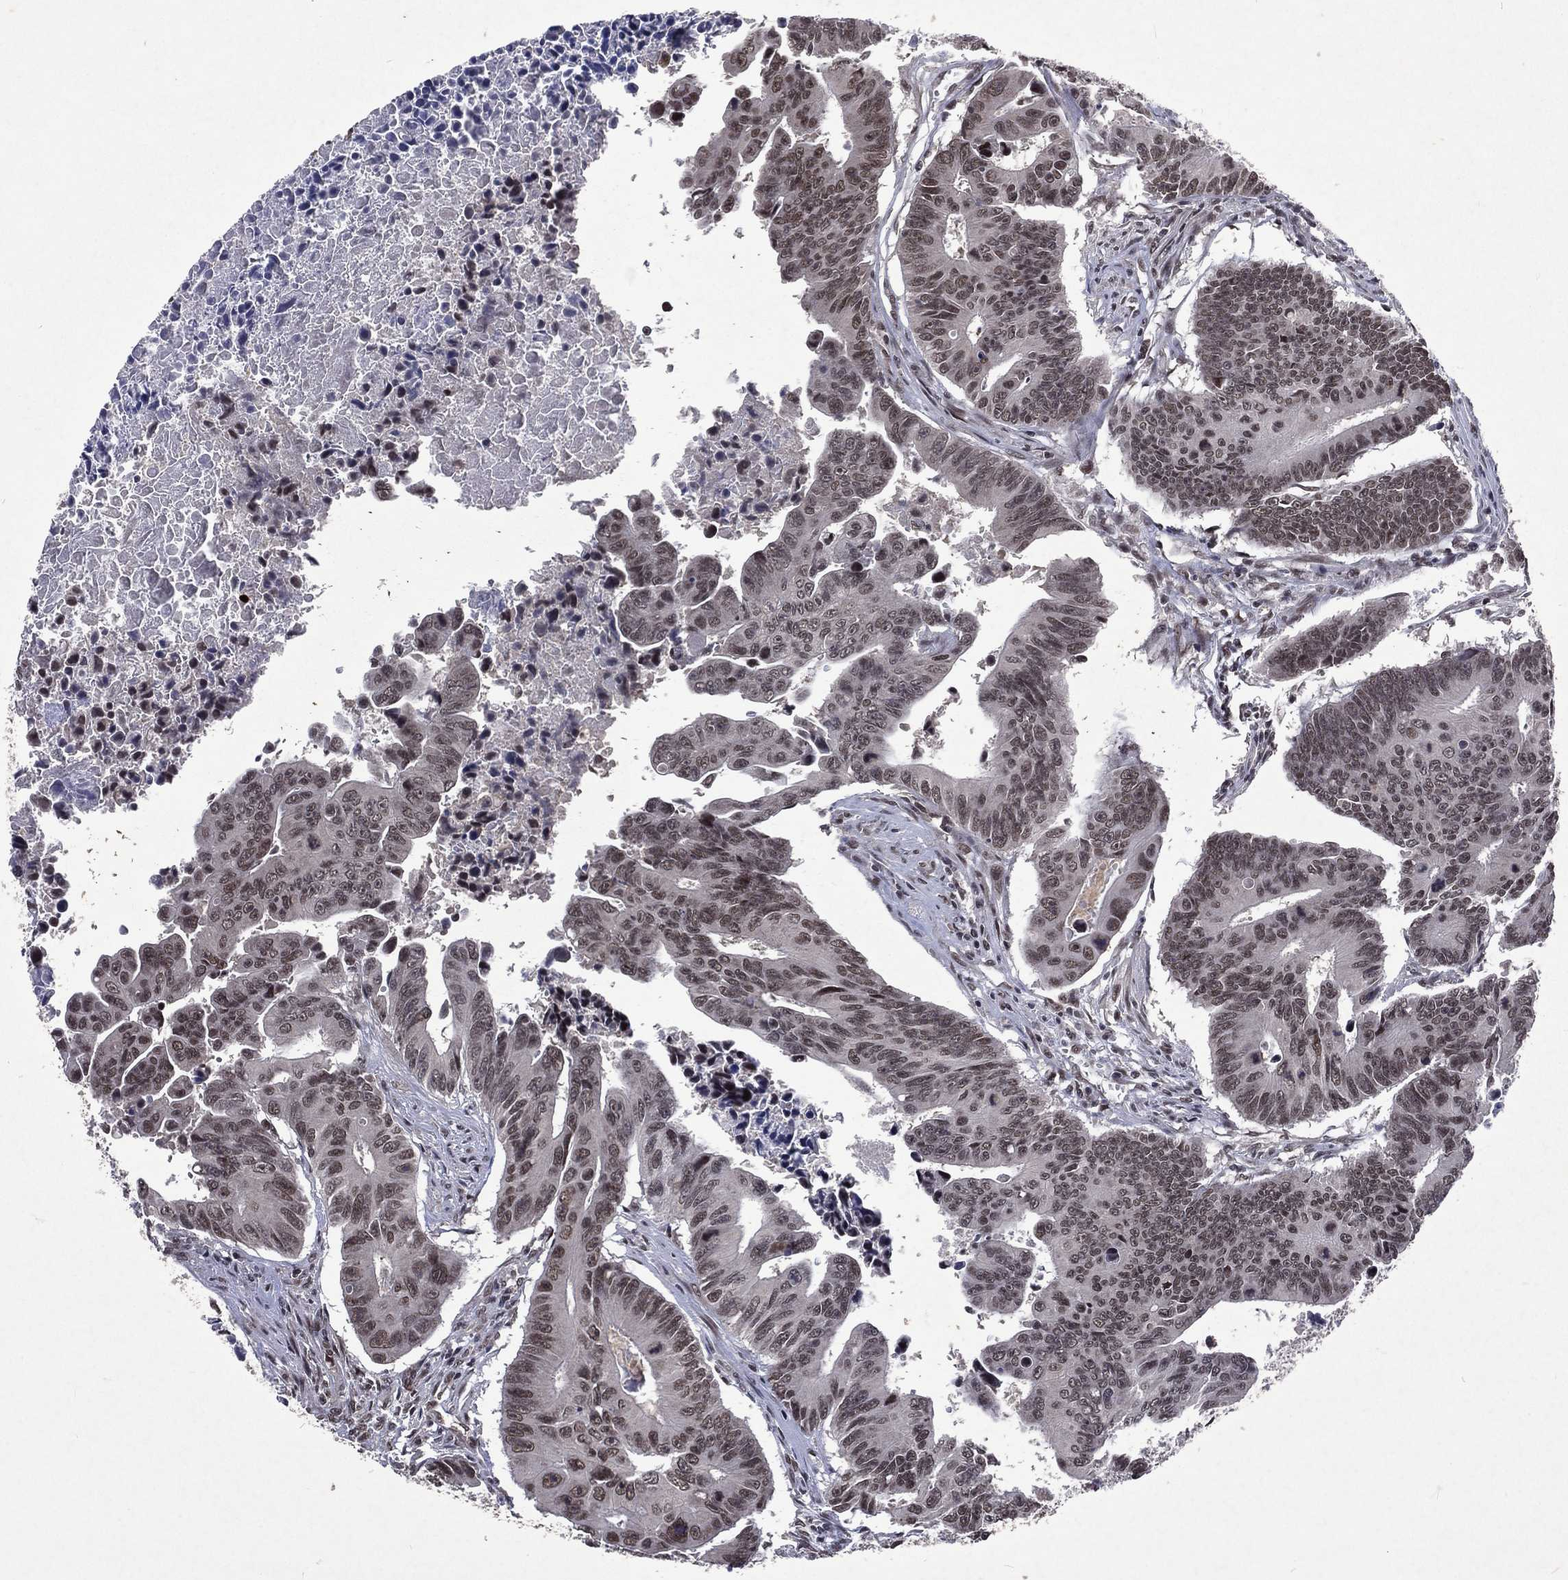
{"staining": {"intensity": "weak", "quantity": "25%-75%", "location": "nuclear"}, "tissue": "colorectal cancer", "cell_type": "Tumor cells", "image_type": "cancer", "snomed": [{"axis": "morphology", "description": "Adenocarcinoma, NOS"}, {"axis": "topography", "description": "Colon"}], "caption": "Adenocarcinoma (colorectal) was stained to show a protein in brown. There is low levels of weak nuclear staining in about 25%-75% of tumor cells.", "gene": "DMAP1", "patient": {"sex": "female", "age": 87}}